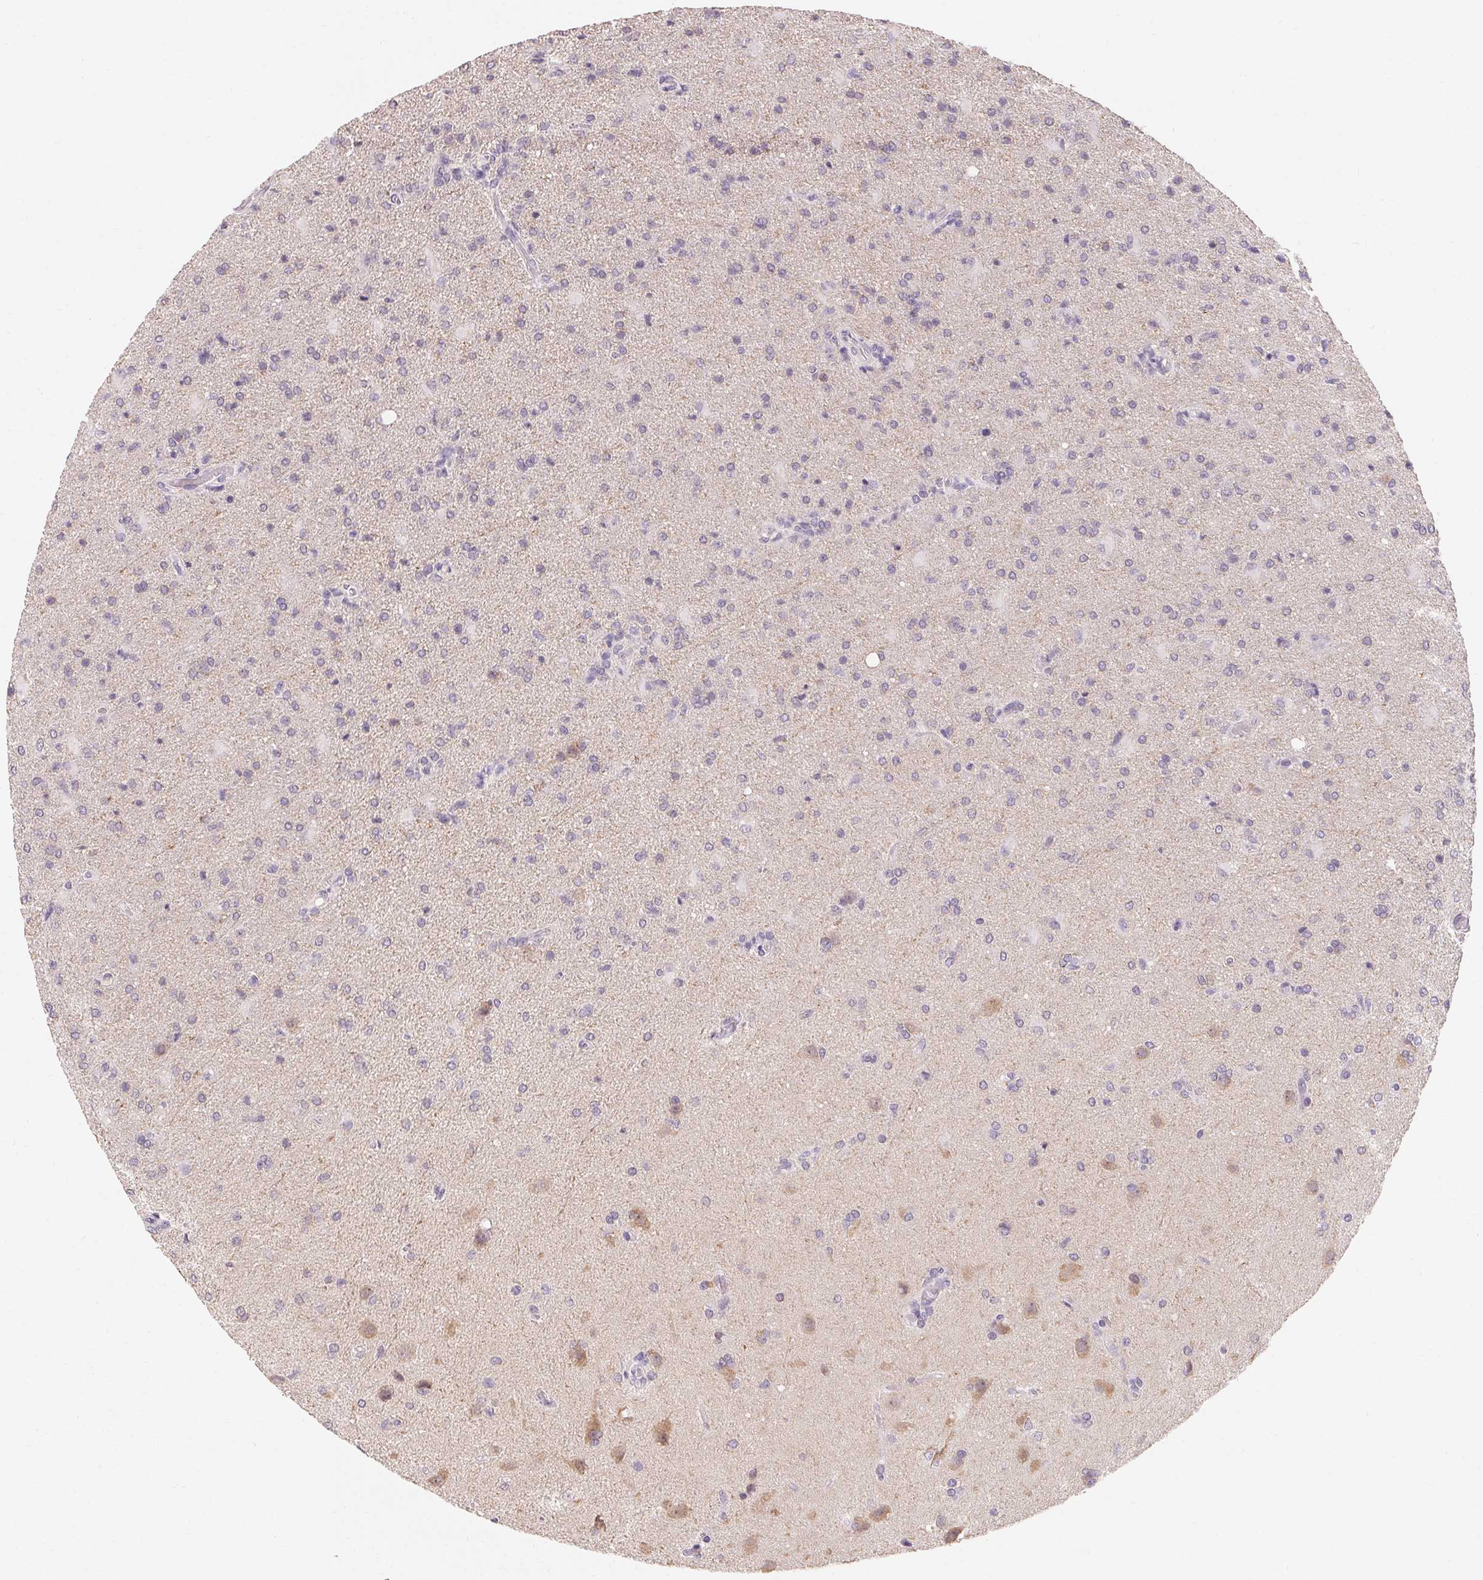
{"staining": {"intensity": "negative", "quantity": "none", "location": "none"}, "tissue": "glioma", "cell_type": "Tumor cells", "image_type": "cancer", "snomed": [{"axis": "morphology", "description": "Glioma, malignant, High grade"}, {"axis": "topography", "description": "Brain"}], "caption": "Tumor cells are negative for protein expression in human glioma.", "gene": "MAP7D2", "patient": {"sex": "male", "age": 68}}